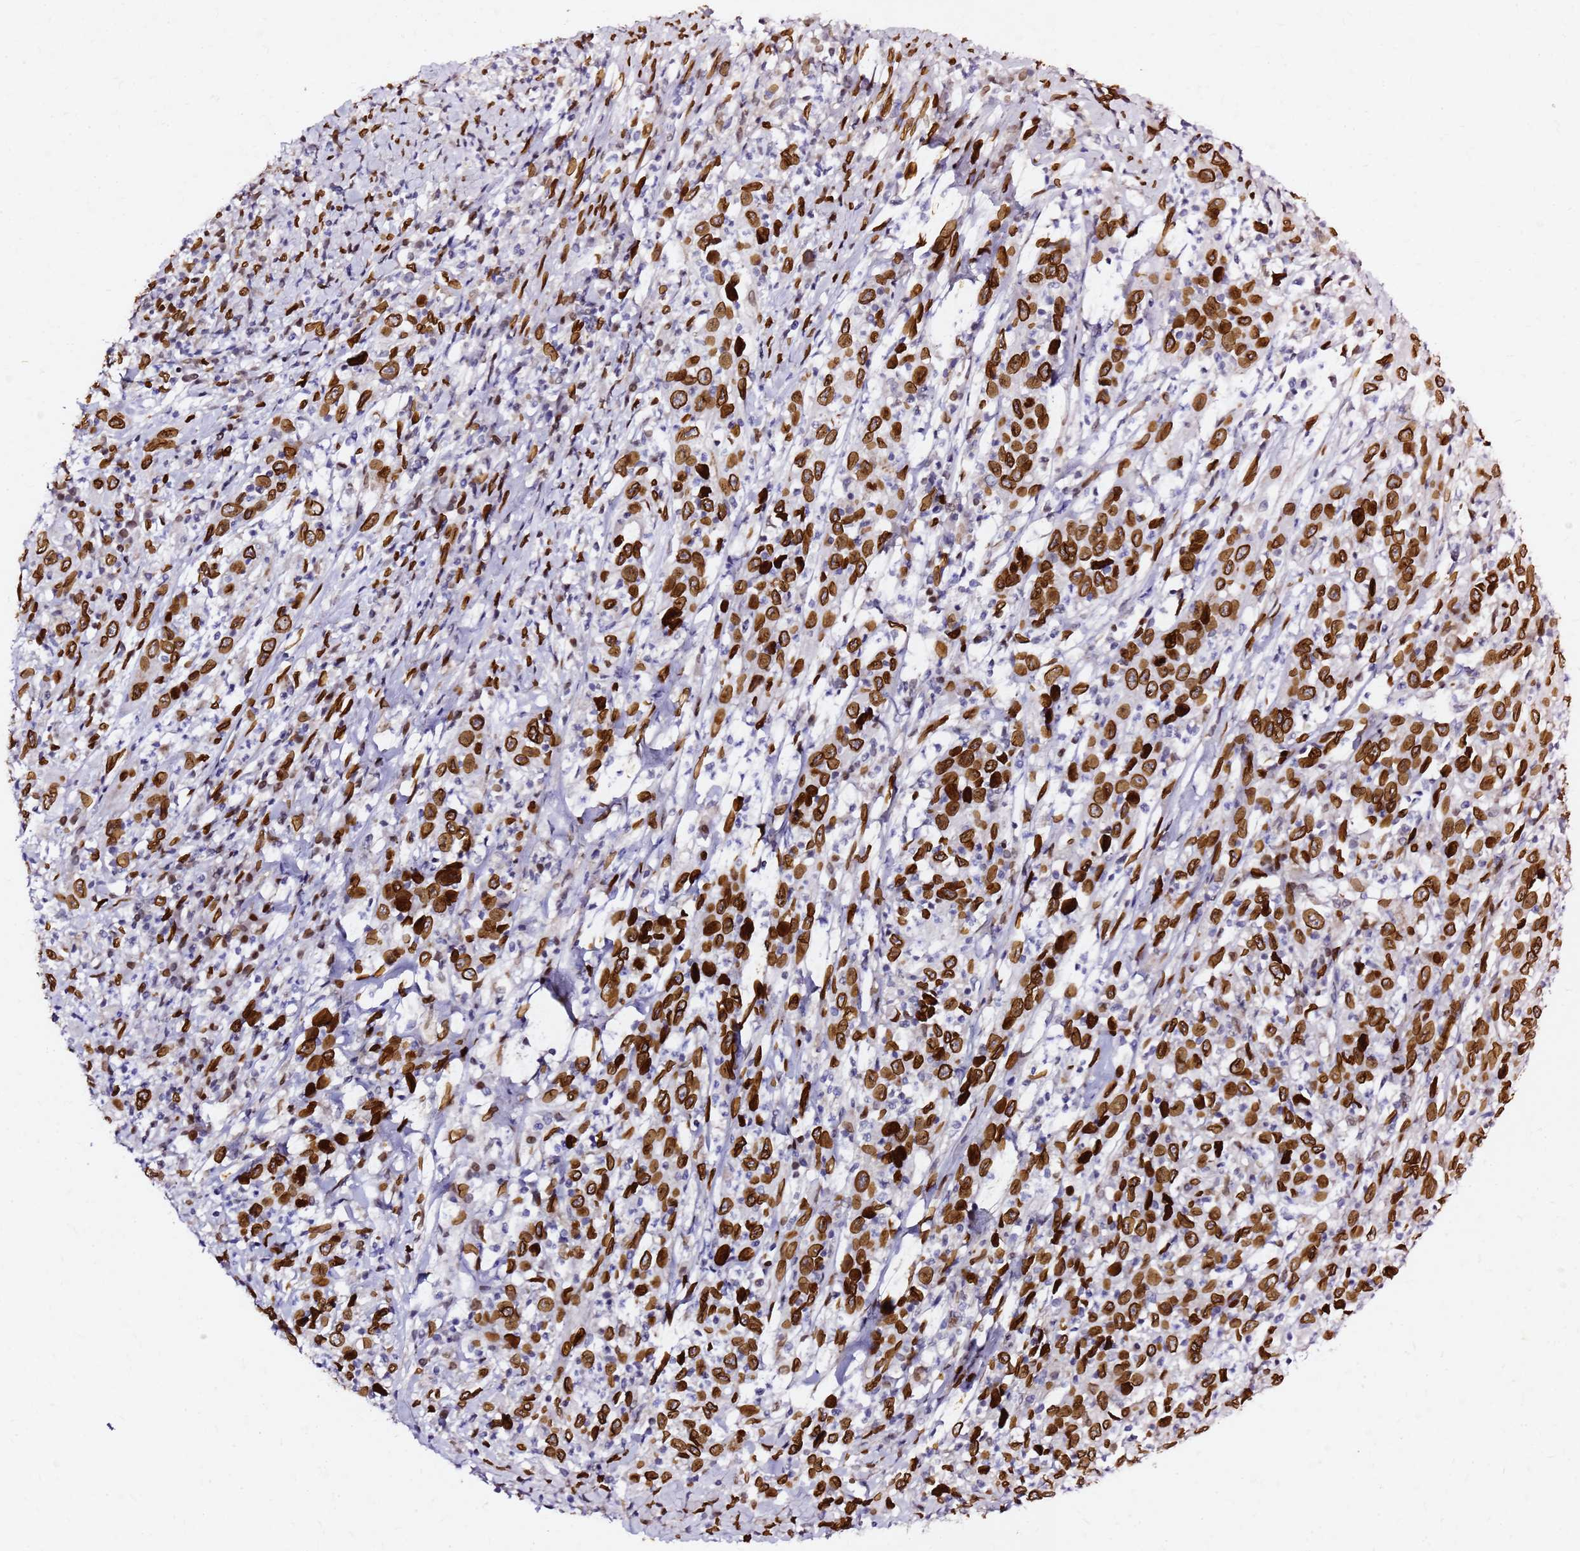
{"staining": {"intensity": "strong", "quantity": ">75%", "location": "cytoplasmic/membranous,nuclear"}, "tissue": "cervical cancer", "cell_type": "Tumor cells", "image_type": "cancer", "snomed": [{"axis": "morphology", "description": "Squamous cell carcinoma, NOS"}, {"axis": "topography", "description": "Cervix"}], "caption": "The image demonstrates a brown stain indicating the presence of a protein in the cytoplasmic/membranous and nuclear of tumor cells in cervical cancer (squamous cell carcinoma).", "gene": "C6orf141", "patient": {"sex": "female", "age": 46}}